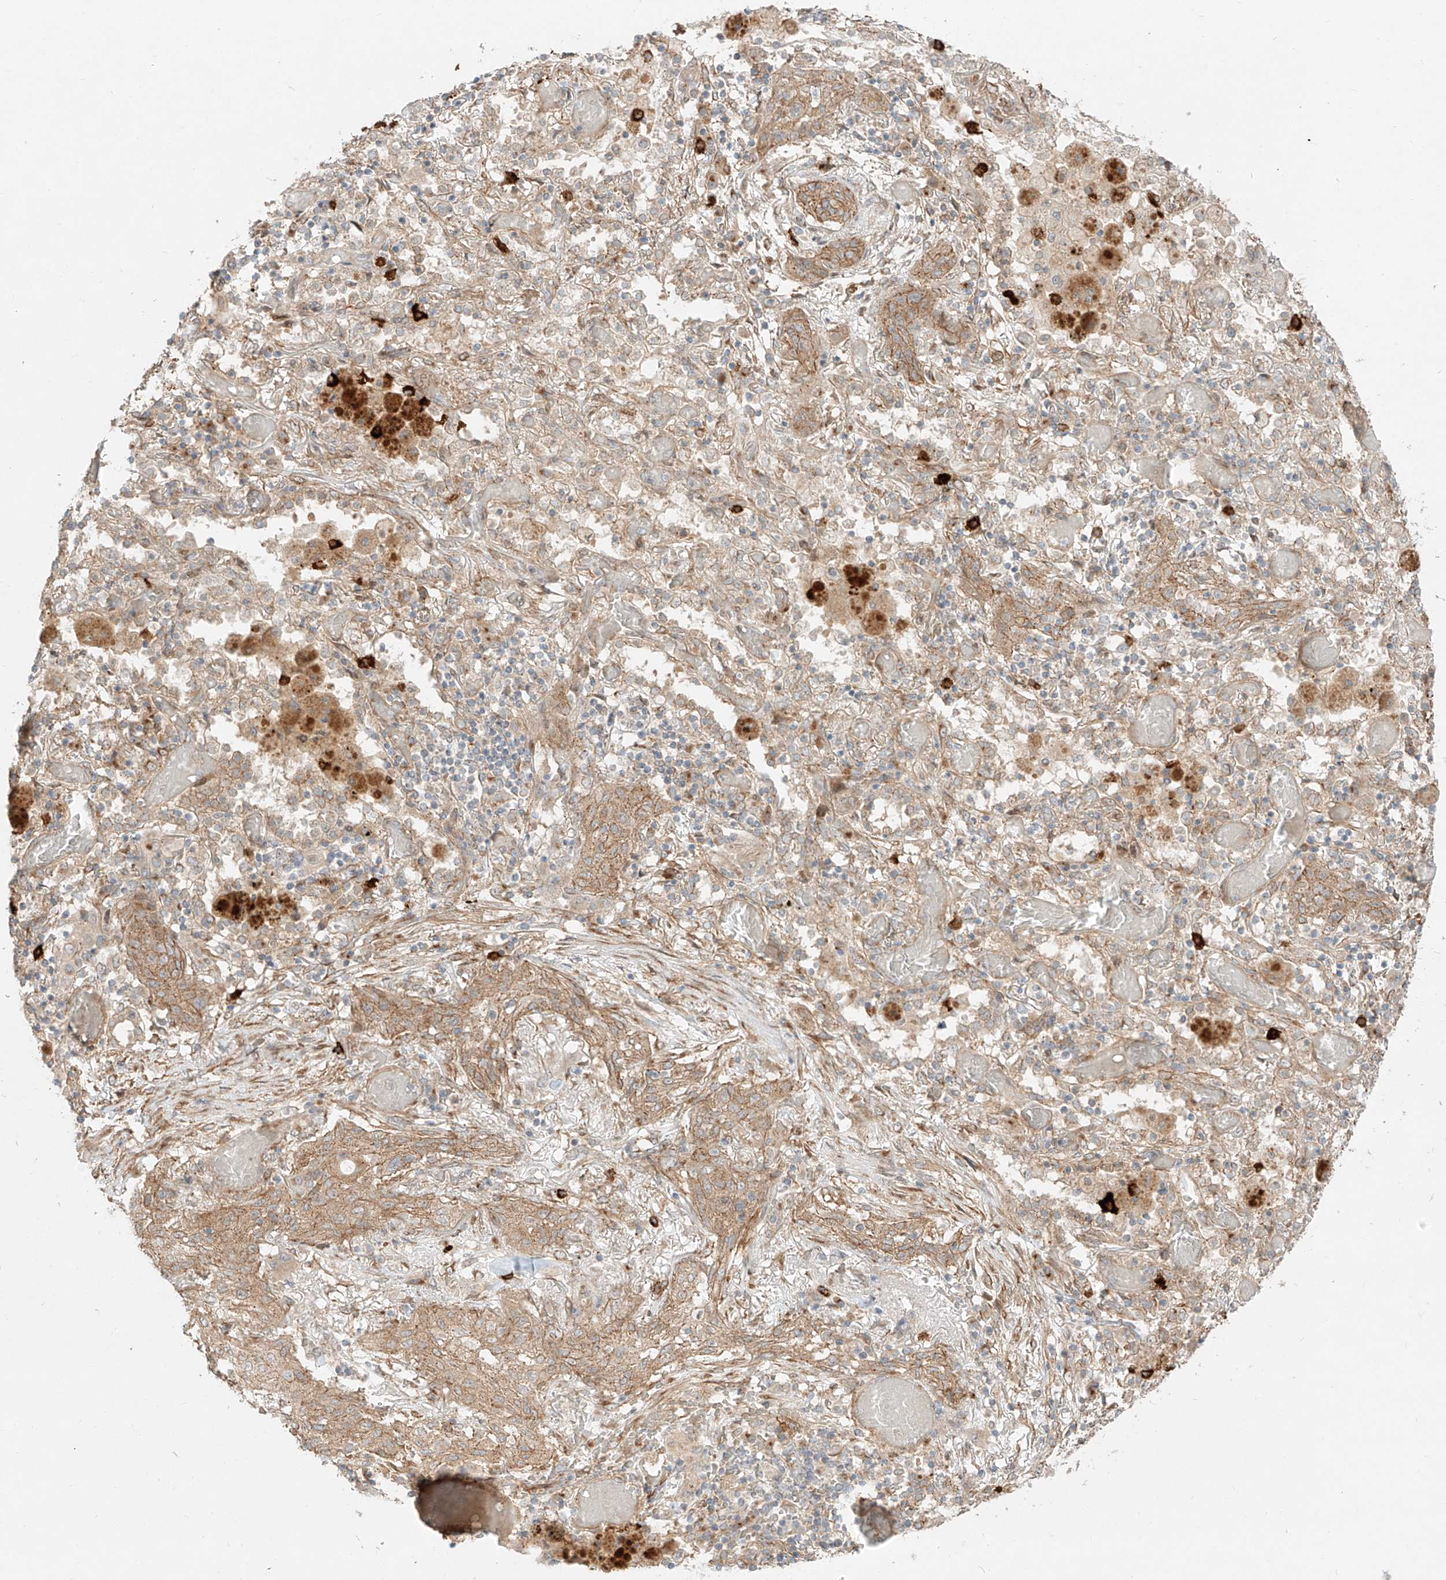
{"staining": {"intensity": "moderate", "quantity": ">75%", "location": "cytoplasmic/membranous"}, "tissue": "lung cancer", "cell_type": "Tumor cells", "image_type": "cancer", "snomed": [{"axis": "morphology", "description": "Squamous cell carcinoma, NOS"}, {"axis": "topography", "description": "Lung"}], "caption": "Protein staining reveals moderate cytoplasmic/membranous staining in approximately >75% of tumor cells in lung cancer (squamous cell carcinoma).", "gene": "ZNF287", "patient": {"sex": "female", "age": 47}}